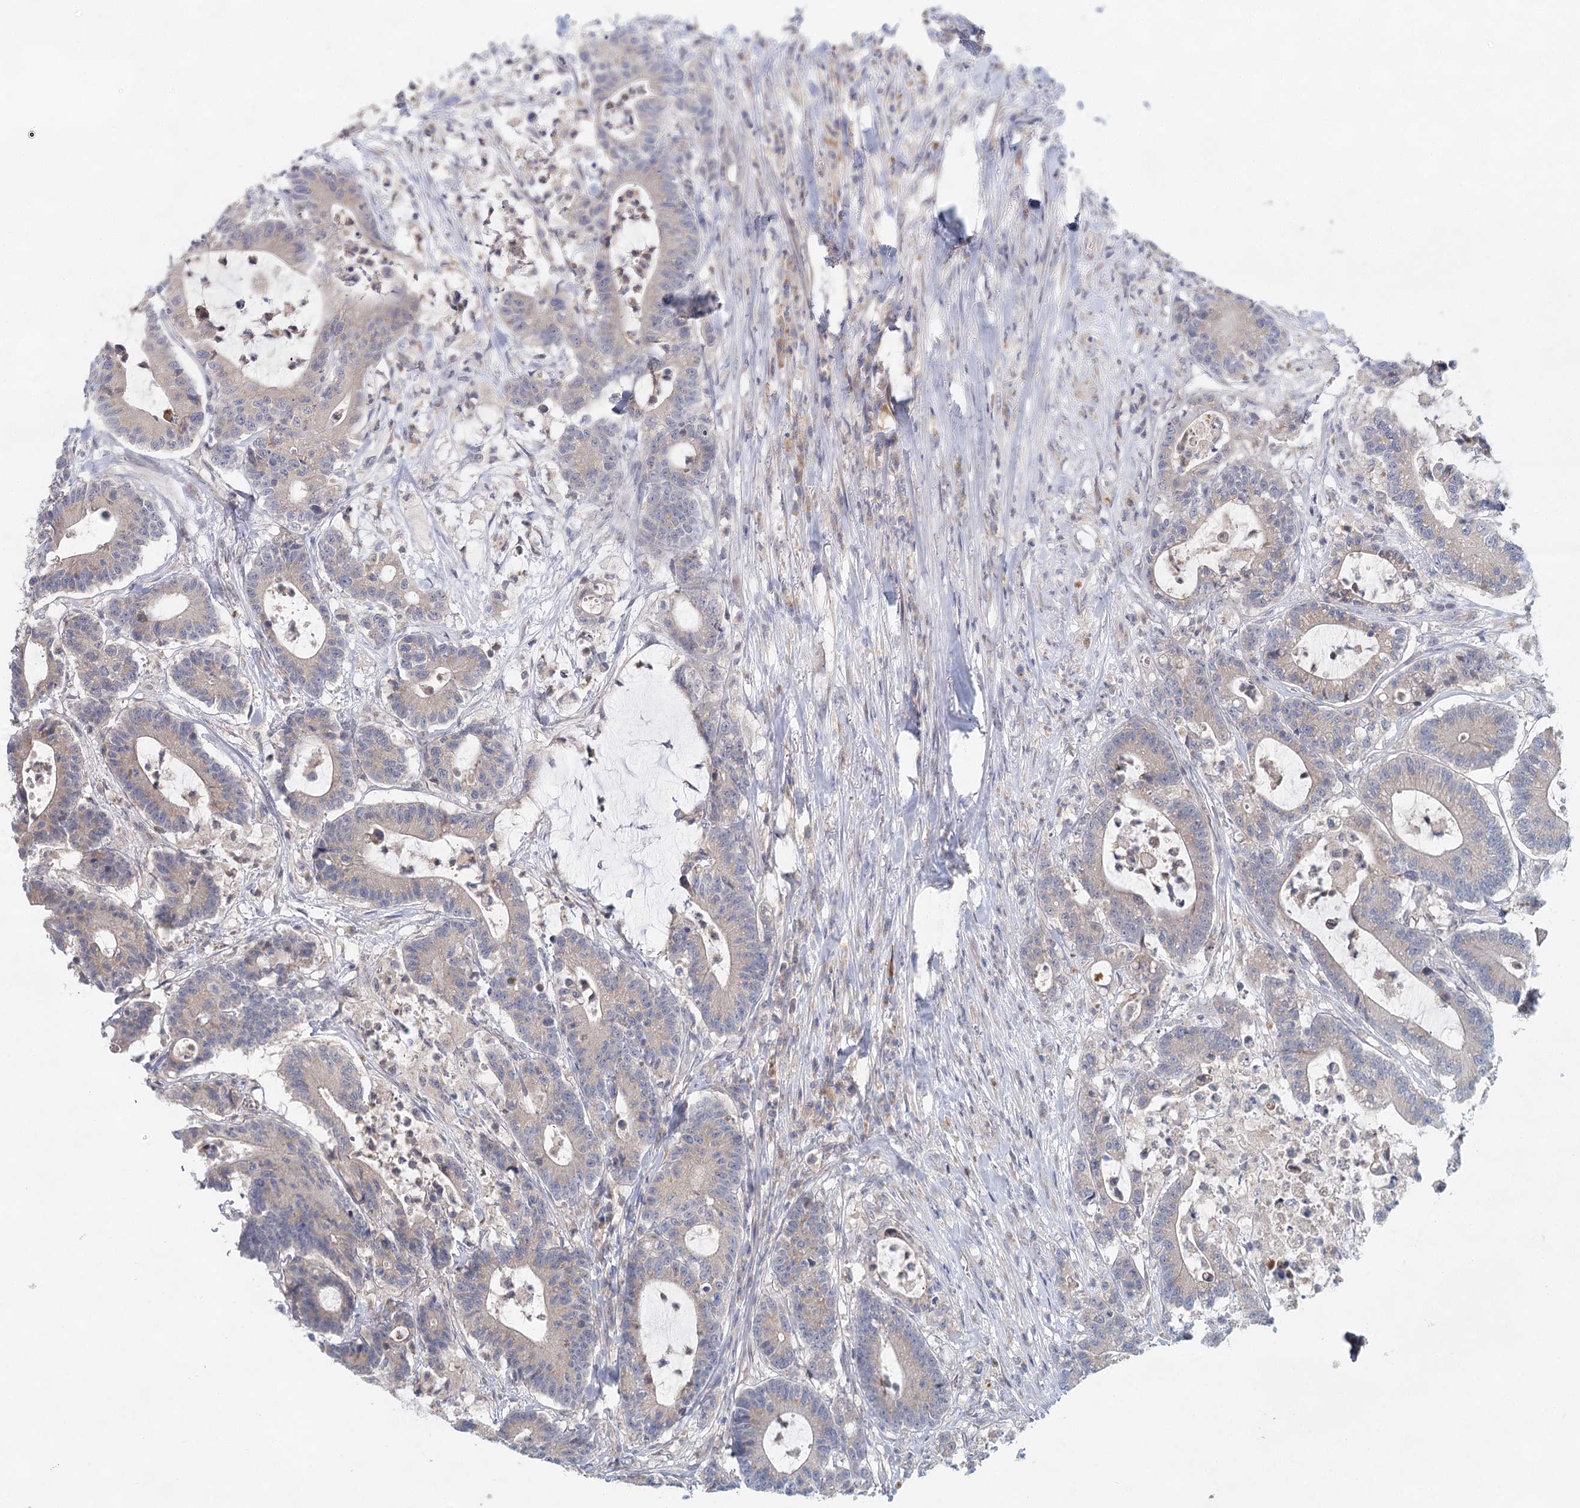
{"staining": {"intensity": "negative", "quantity": "none", "location": "none"}, "tissue": "colorectal cancer", "cell_type": "Tumor cells", "image_type": "cancer", "snomed": [{"axis": "morphology", "description": "Adenocarcinoma, NOS"}, {"axis": "topography", "description": "Colon"}], "caption": "DAB immunohistochemical staining of colorectal cancer (adenocarcinoma) demonstrates no significant expression in tumor cells.", "gene": "BLTP1", "patient": {"sex": "female", "age": 84}}